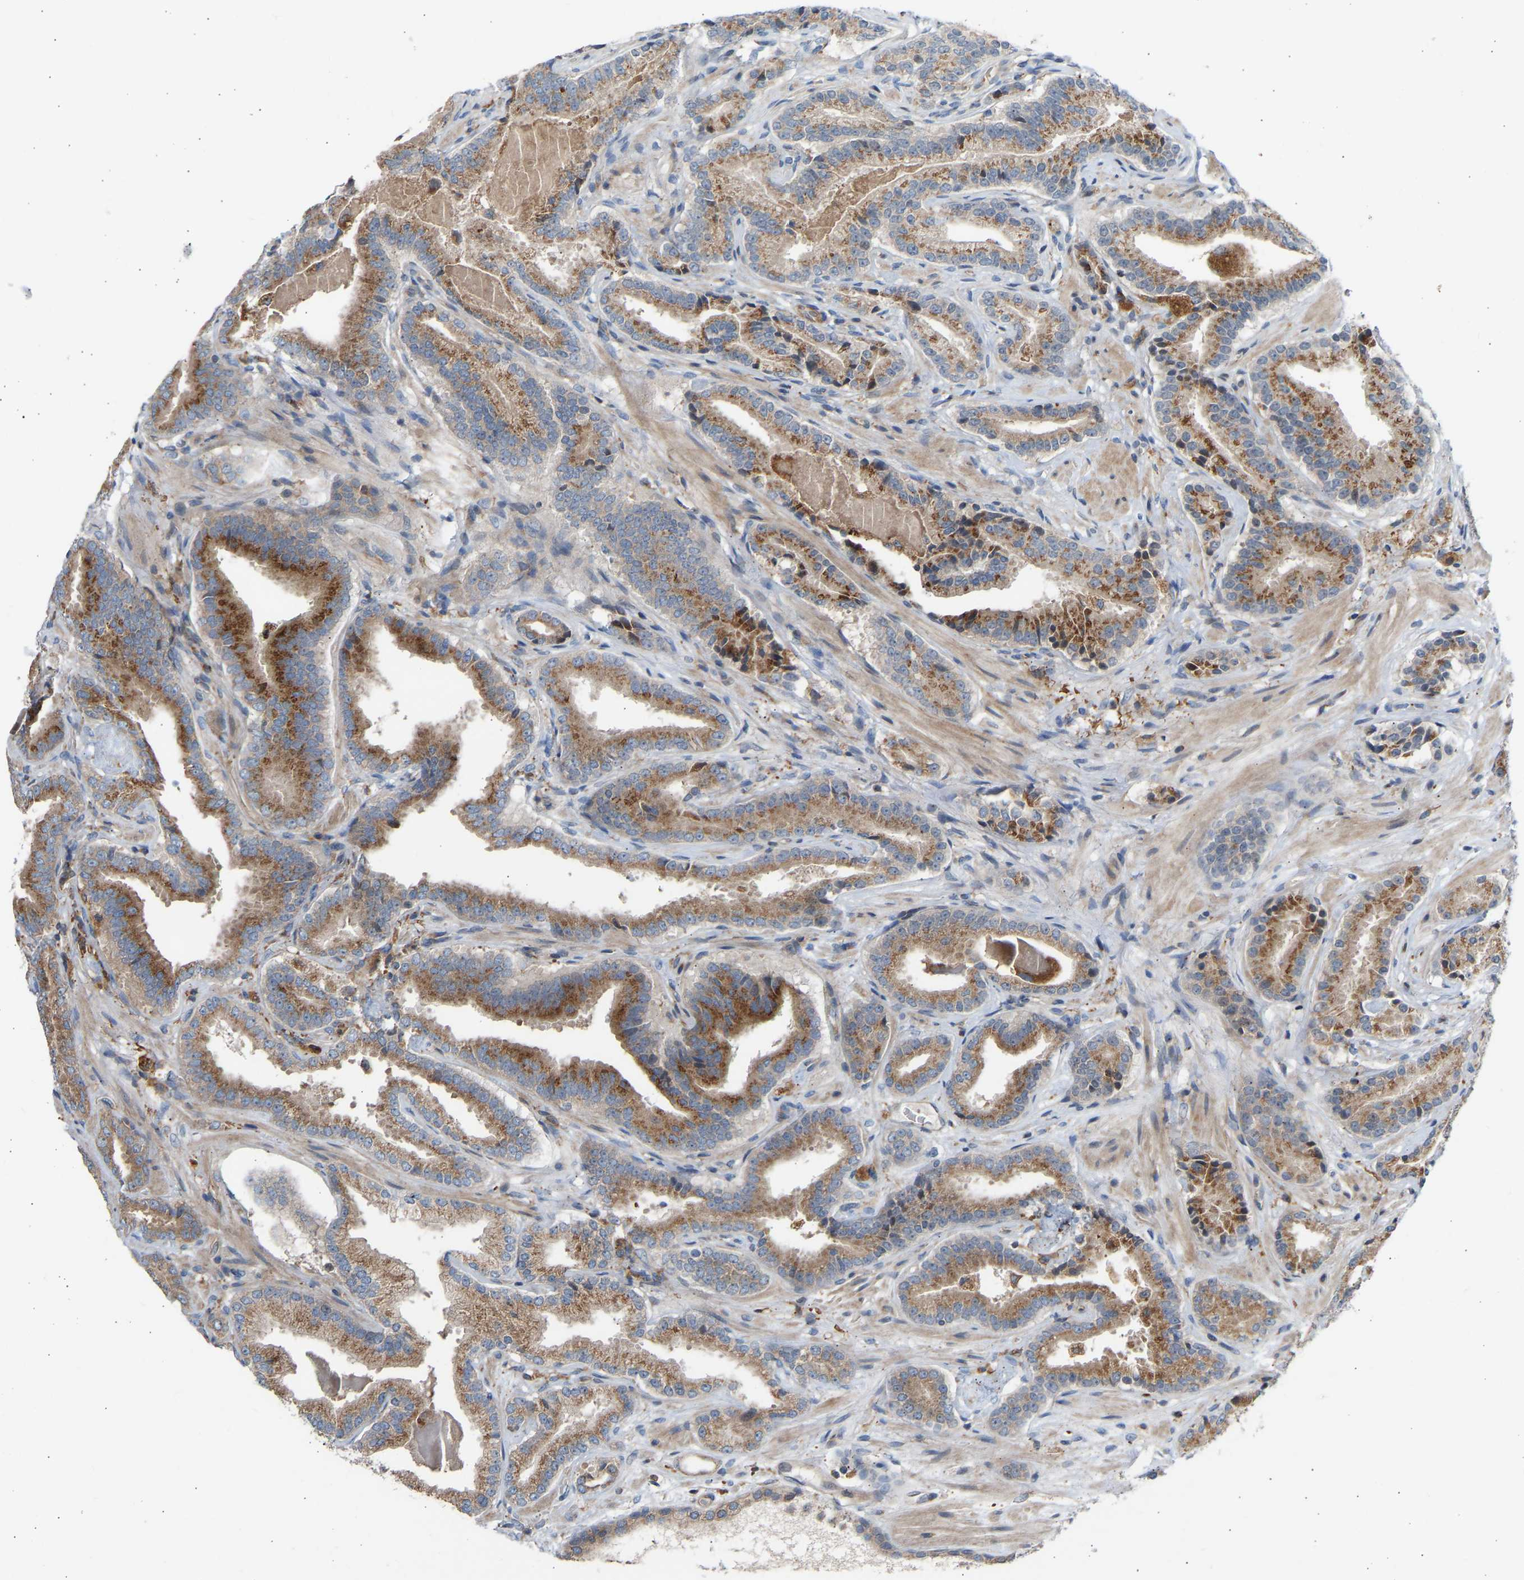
{"staining": {"intensity": "strong", "quantity": ">75%", "location": "cytoplasmic/membranous"}, "tissue": "prostate cancer", "cell_type": "Tumor cells", "image_type": "cancer", "snomed": [{"axis": "morphology", "description": "Adenocarcinoma, Low grade"}, {"axis": "topography", "description": "Prostate"}], "caption": "Low-grade adenocarcinoma (prostate) stained with a brown dye reveals strong cytoplasmic/membranous positive positivity in approximately >75% of tumor cells.", "gene": "GCN1", "patient": {"sex": "male", "age": 51}}